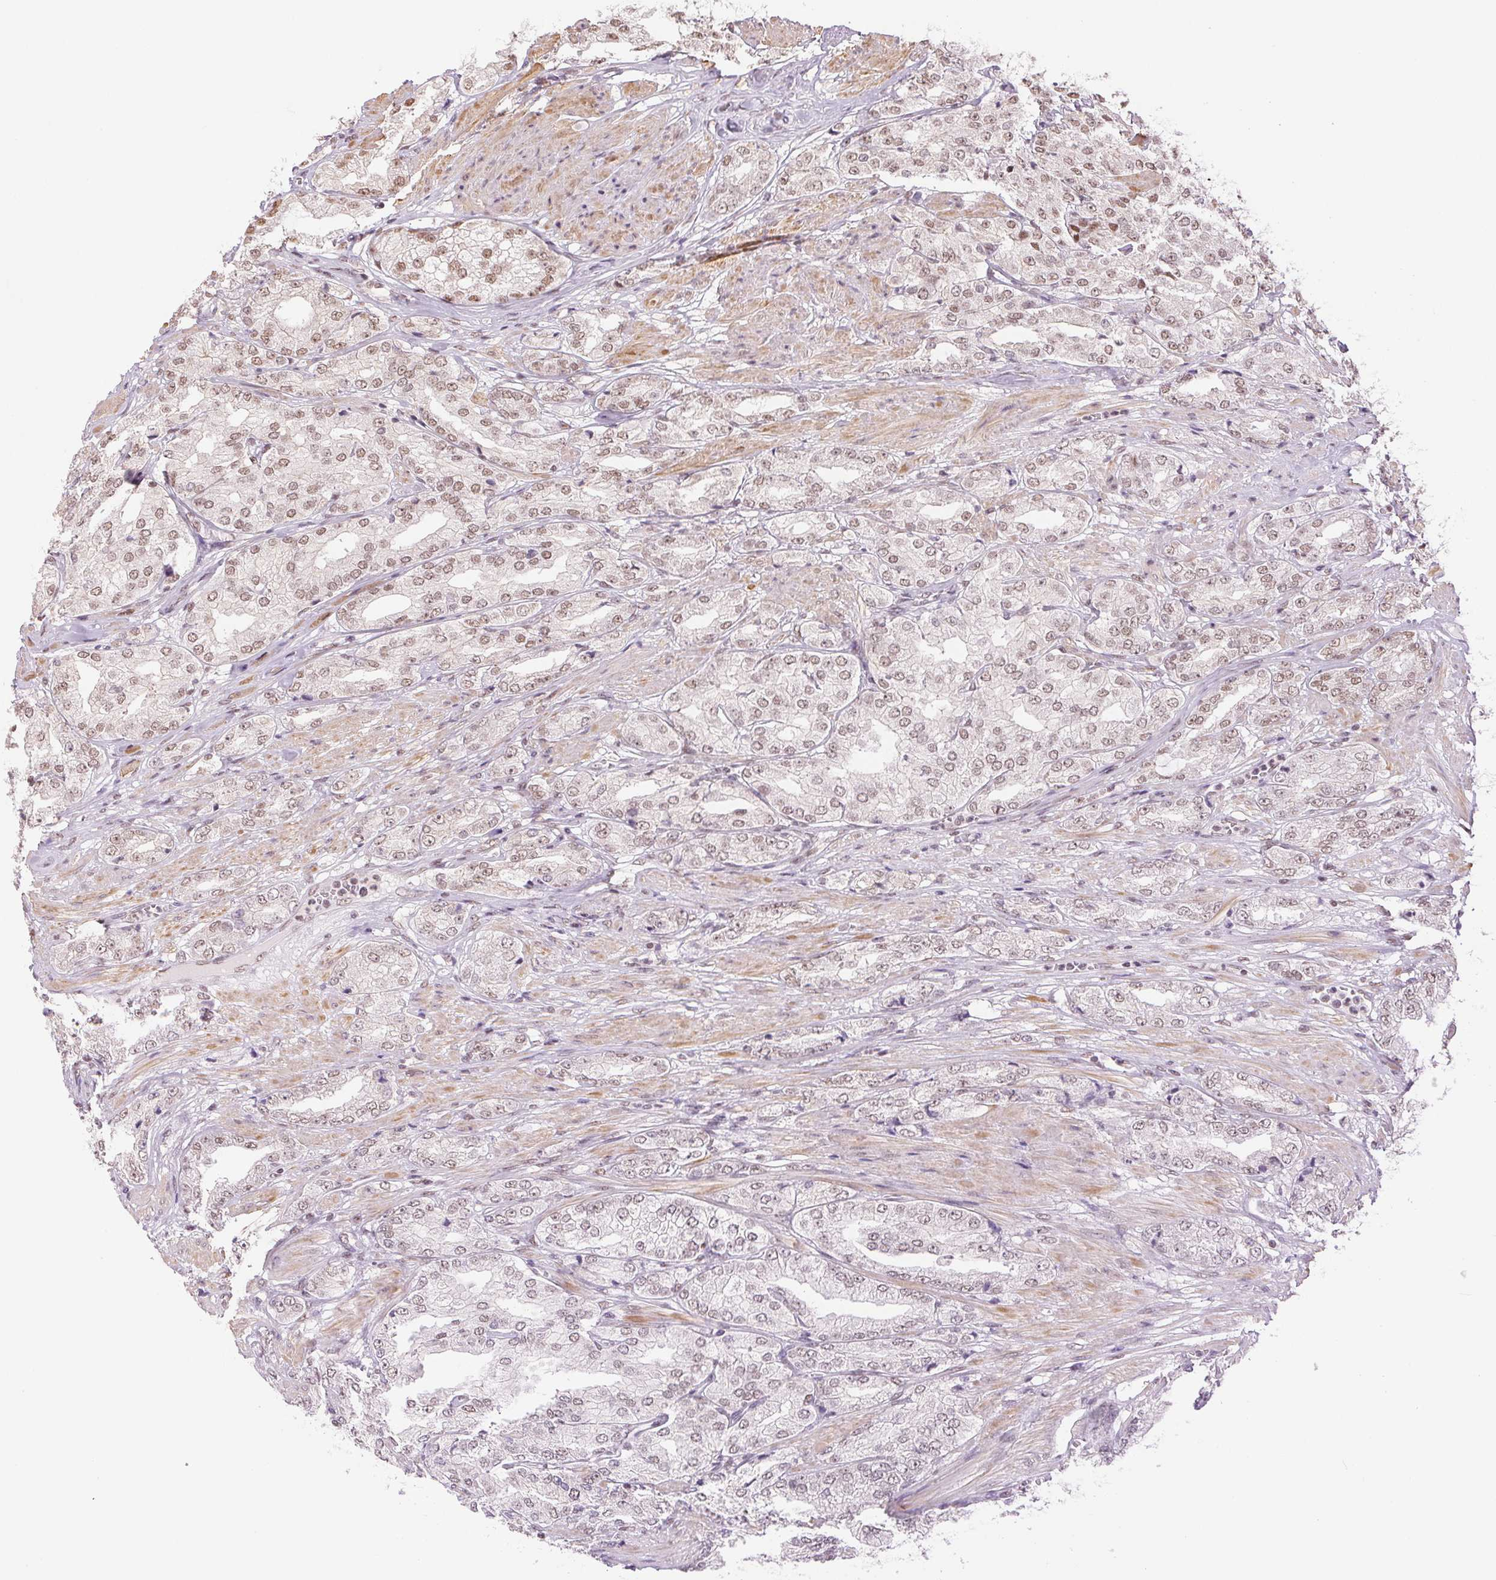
{"staining": {"intensity": "weak", "quantity": ">75%", "location": "nuclear"}, "tissue": "prostate cancer", "cell_type": "Tumor cells", "image_type": "cancer", "snomed": [{"axis": "morphology", "description": "Adenocarcinoma, High grade"}, {"axis": "topography", "description": "Prostate"}], "caption": "Protein staining demonstrates weak nuclear positivity in about >75% of tumor cells in adenocarcinoma (high-grade) (prostate). The staining is performed using DAB brown chromogen to label protein expression. The nuclei are counter-stained blue using hematoxylin.", "gene": "RPRD1B", "patient": {"sex": "male", "age": 68}}